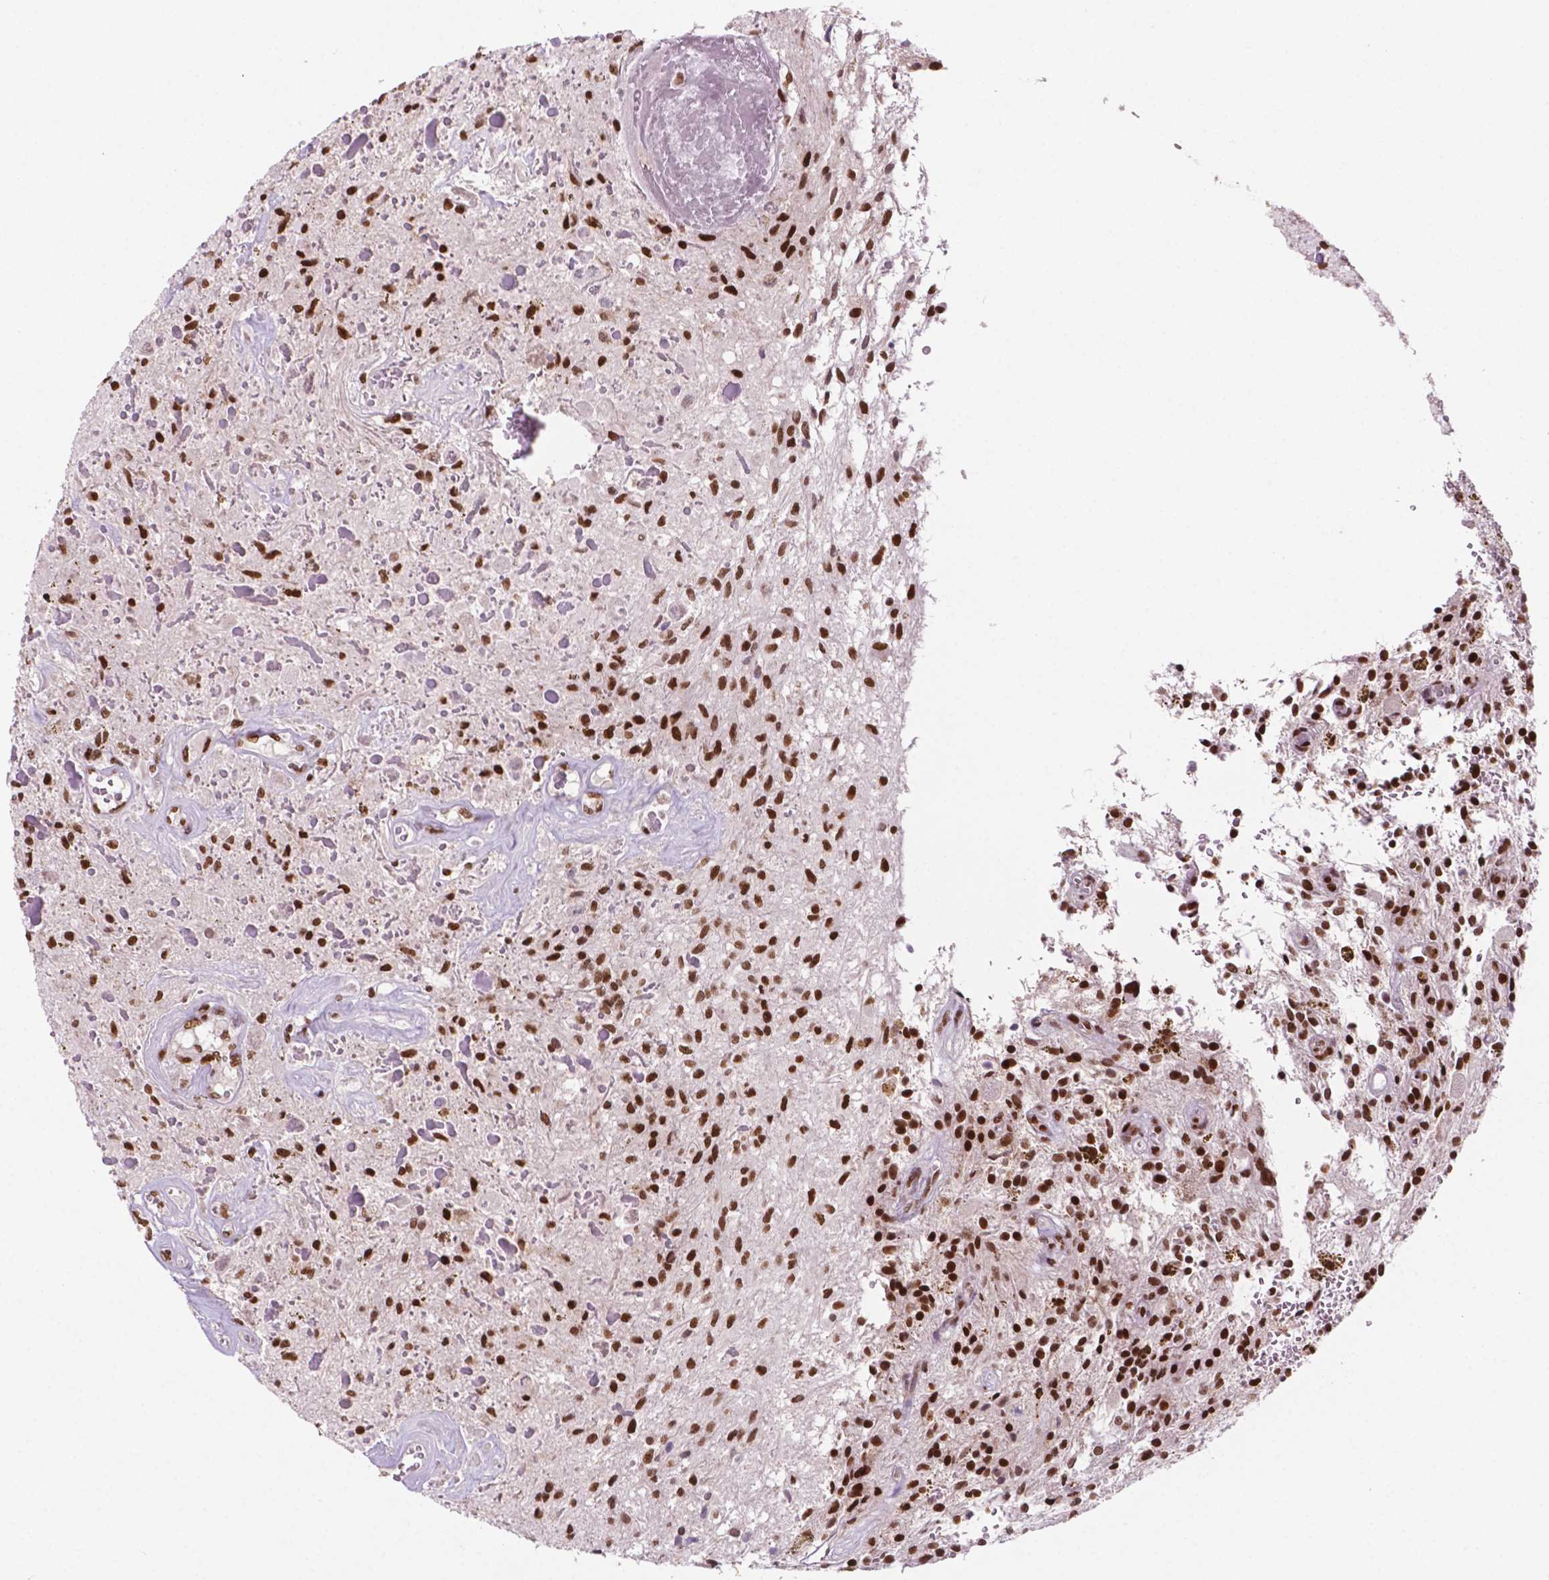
{"staining": {"intensity": "moderate", "quantity": ">75%", "location": "nuclear"}, "tissue": "glioma", "cell_type": "Tumor cells", "image_type": "cancer", "snomed": [{"axis": "morphology", "description": "Glioma, malignant, Low grade"}, {"axis": "topography", "description": "Cerebellum"}], "caption": "Low-grade glioma (malignant) stained for a protein (brown) shows moderate nuclear positive expression in about >75% of tumor cells.", "gene": "MLH1", "patient": {"sex": "female", "age": 14}}